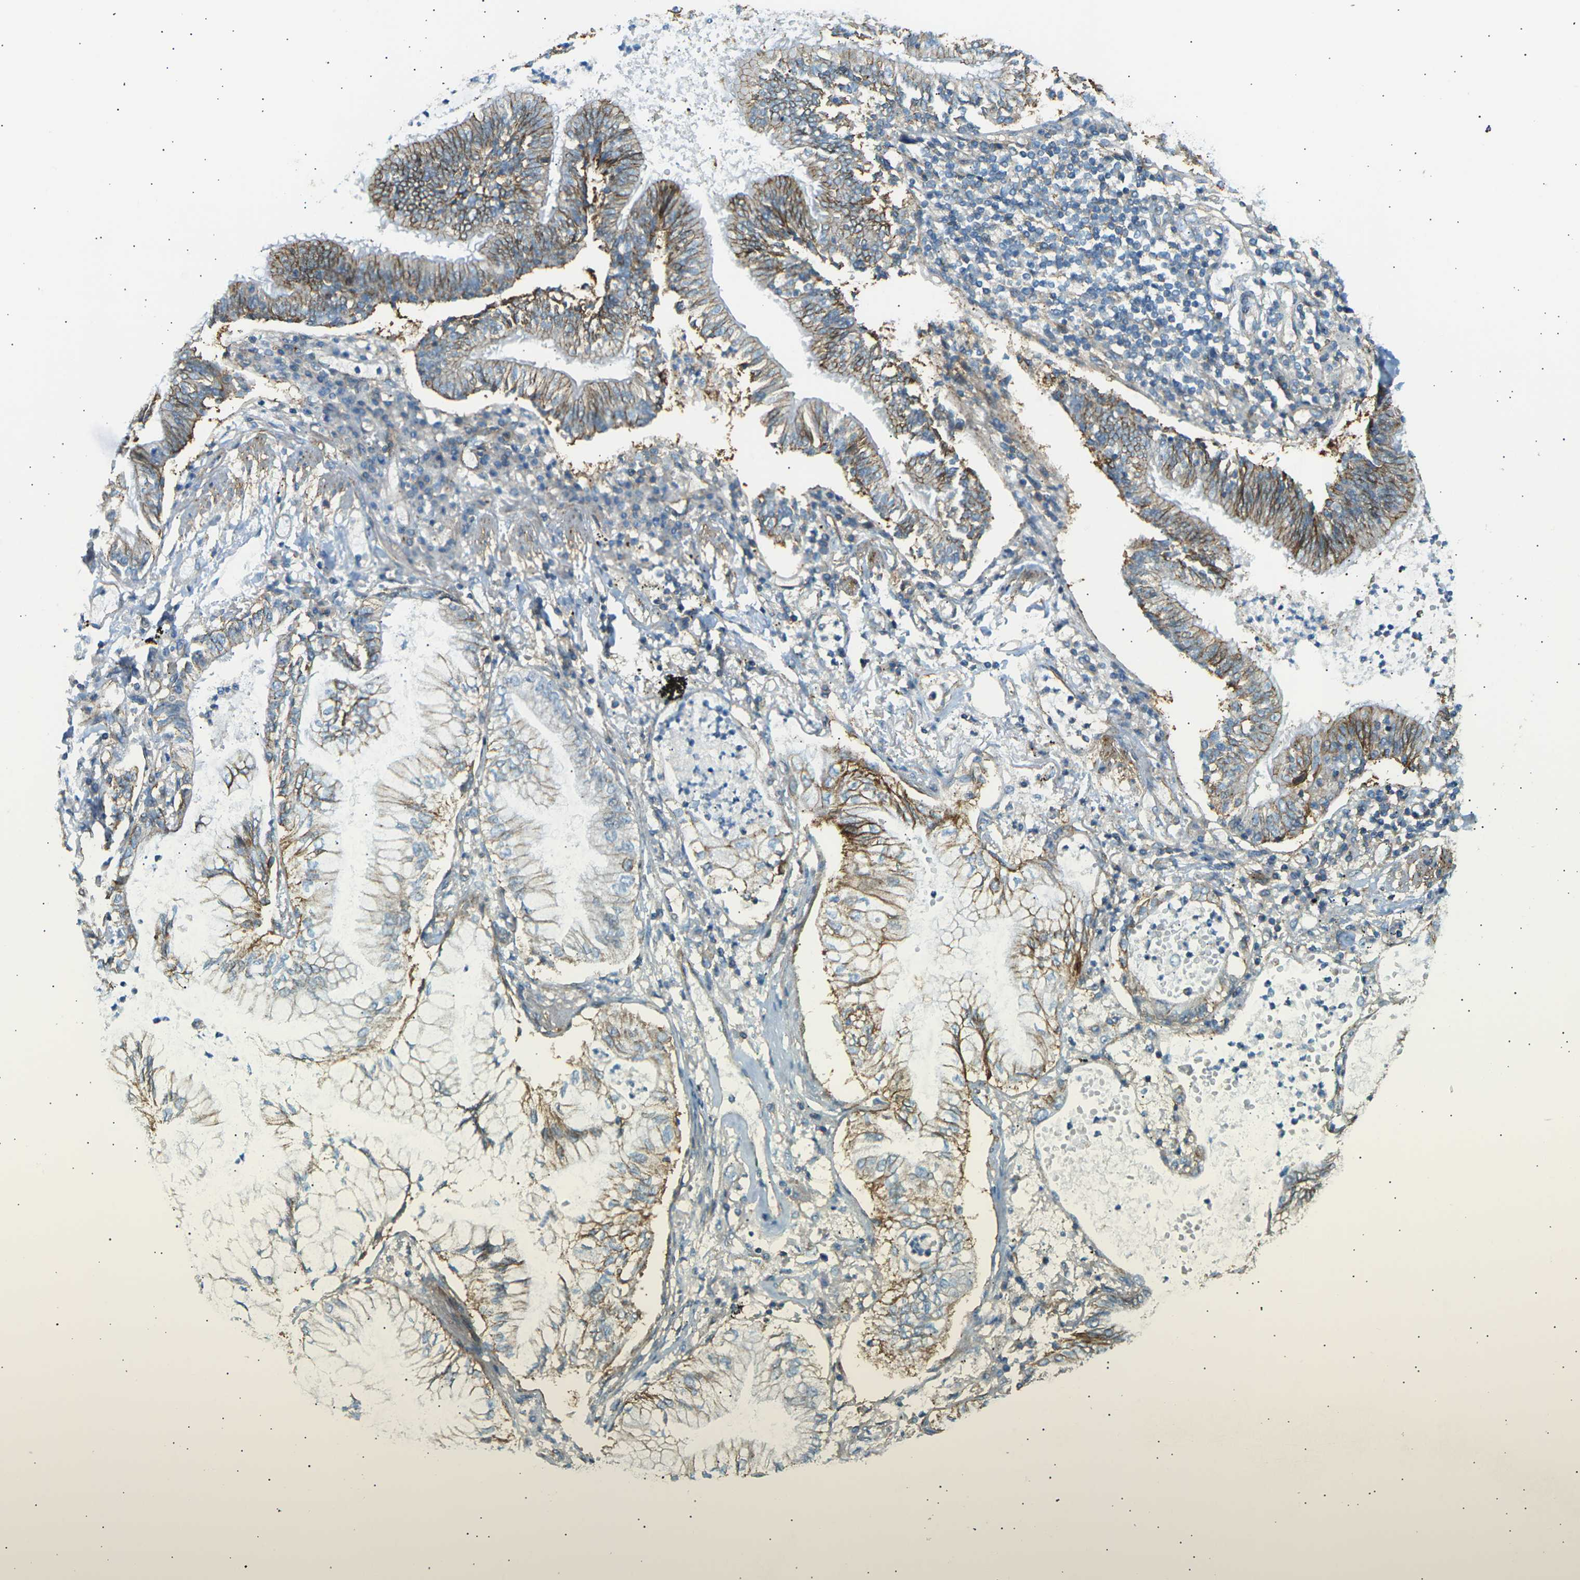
{"staining": {"intensity": "moderate", "quantity": "25%-75%", "location": "cytoplasmic/membranous"}, "tissue": "lung cancer", "cell_type": "Tumor cells", "image_type": "cancer", "snomed": [{"axis": "morphology", "description": "Normal tissue, NOS"}, {"axis": "morphology", "description": "Adenocarcinoma, NOS"}, {"axis": "topography", "description": "Bronchus"}, {"axis": "topography", "description": "Lung"}], "caption": "Immunohistochemistry histopathology image of neoplastic tissue: human adenocarcinoma (lung) stained using IHC displays medium levels of moderate protein expression localized specifically in the cytoplasmic/membranous of tumor cells, appearing as a cytoplasmic/membranous brown color.", "gene": "ATP2B4", "patient": {"sex": "female", "age": 70}}